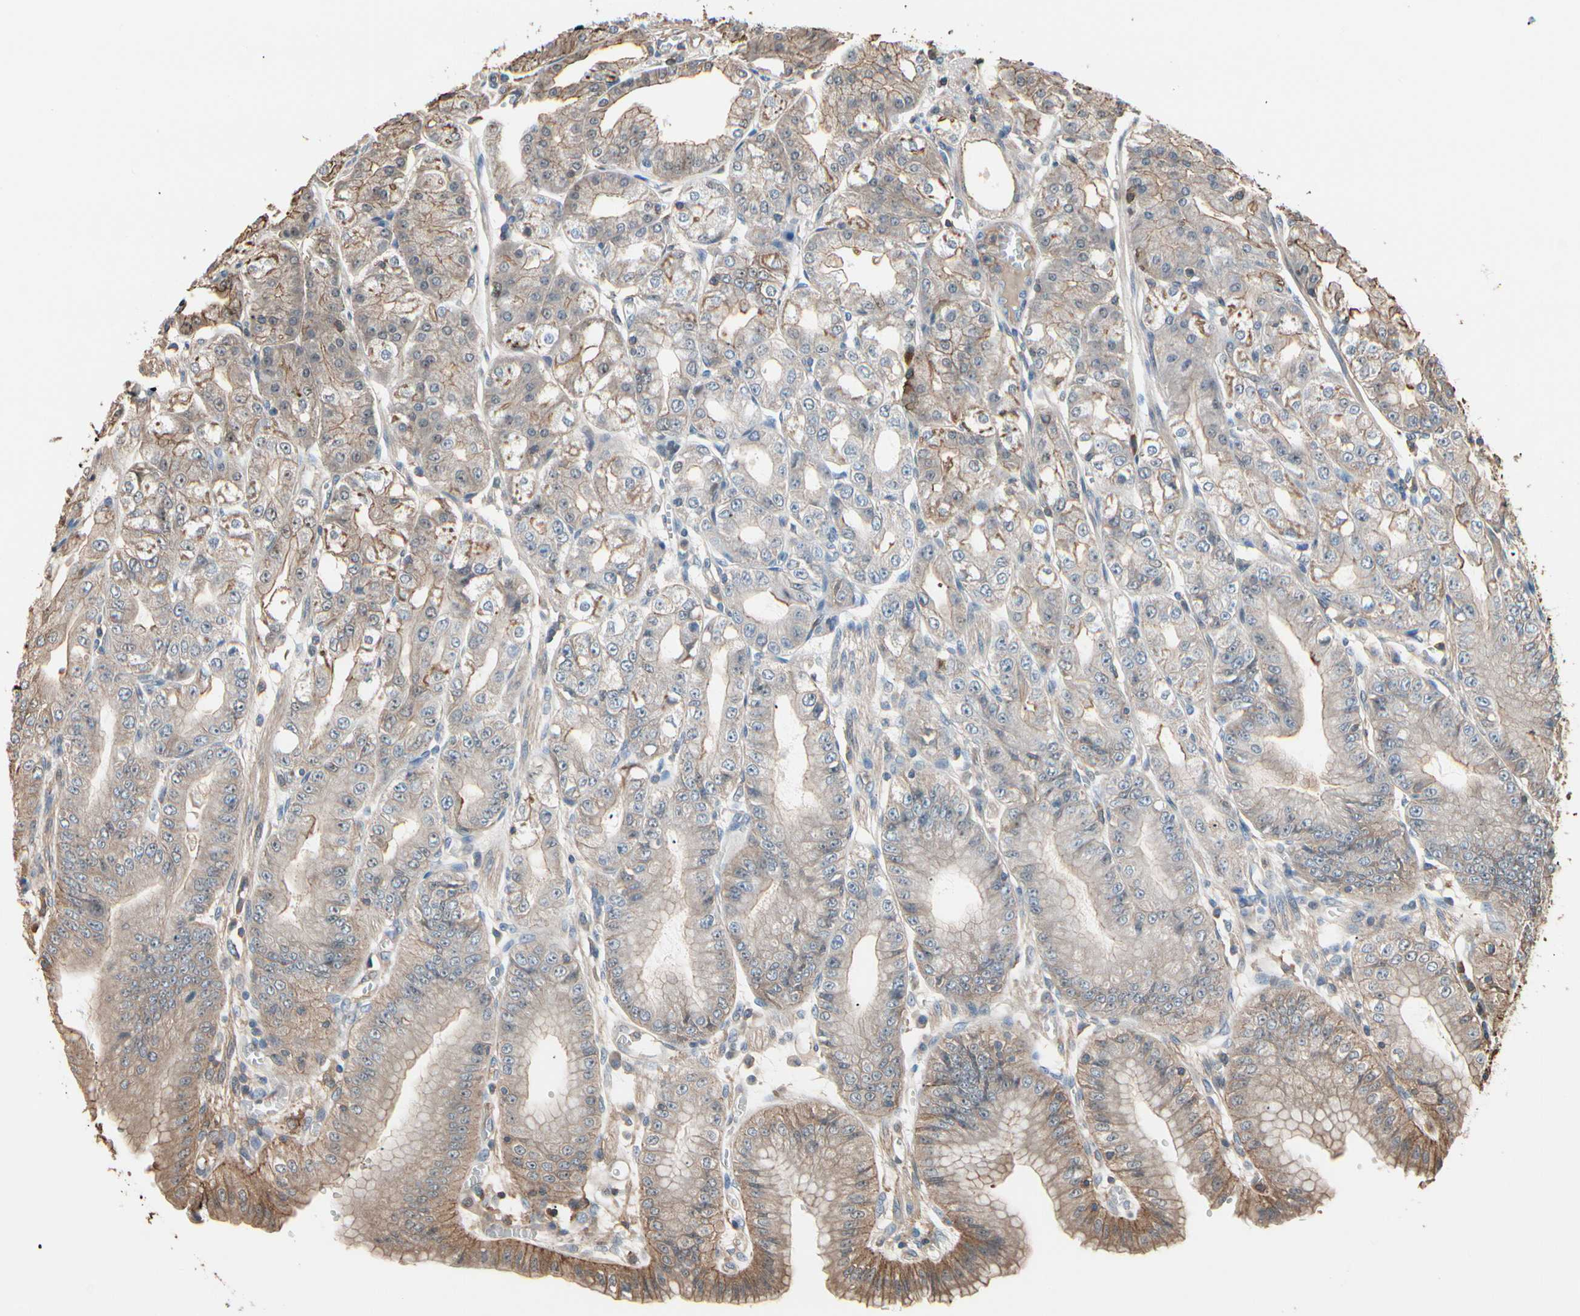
{"staining": {"intensity": "moderate", "quantity": ">75%", "location": "cytoplasmic/membranous"}, "tissue": "stomach", "cell_type": "Glandular cells", "image_type": "normal", "snomed": [{"axis": "morphology", "description": "Normal tissue, NOS"}, {"axis": "topography", "description": "Stomach, lower"}], "caption": "This image demonstrates benign stomach stained with IHC to label a protein in brown. The cytoplasmic/membranous of glandular cells show moderate positivity for the protein. Nuclei are counter-stained blue.", "gene": "MAPK13", "patient": {"sex": "male", "age": 71}}